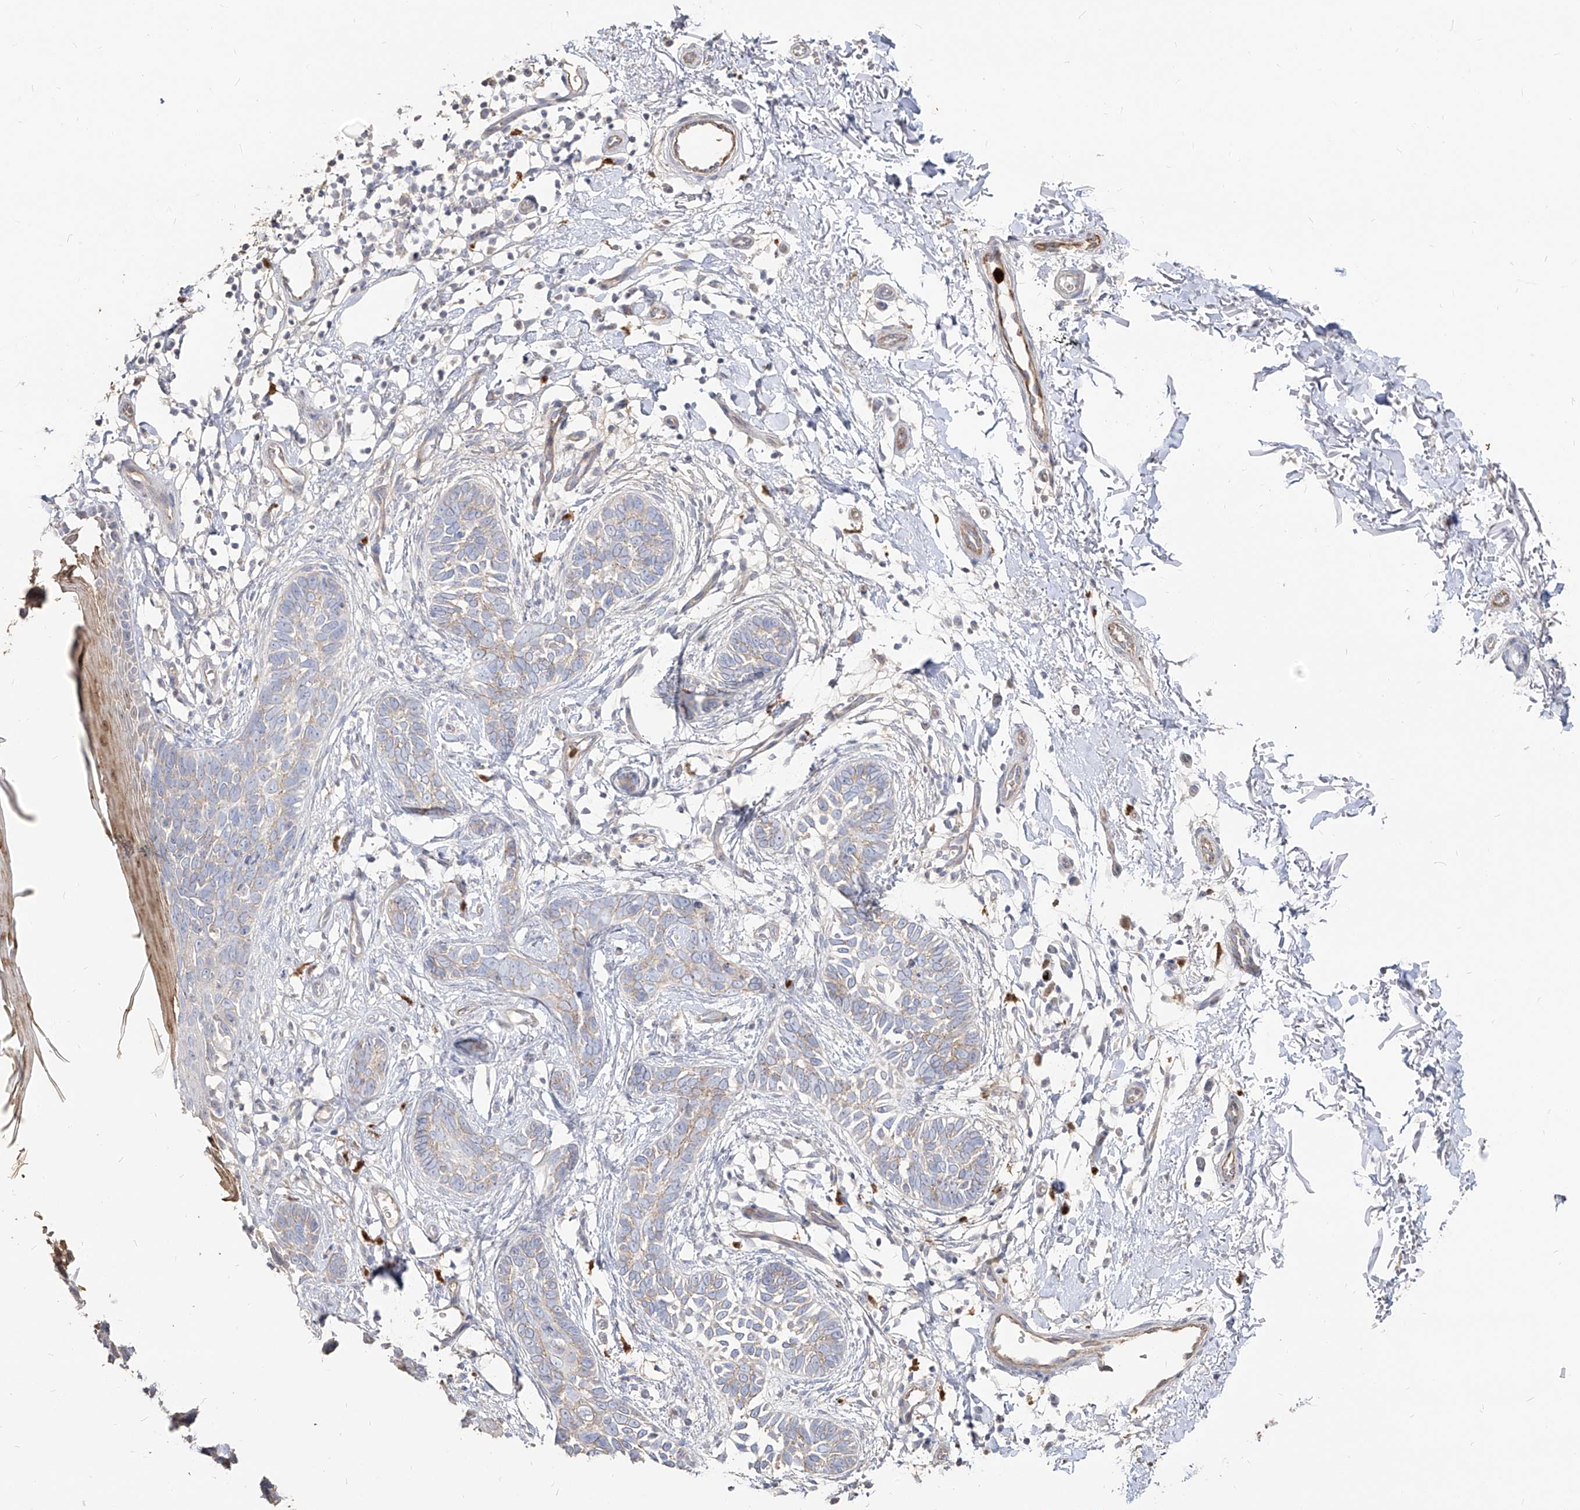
{"staining": {"intensity": "negative", "quantity": "none", "location": "none"}, "tissue": "skin cancer", "cell_type": "Tumor cells", "image_type": "cancer", "snomed": [{"axis": "morphology", "description": "Normal tissue, NOS"}, {"axis": "morphology", "description": "Basal cell carcinoma"}, {"axis": "topography", "description": "Skin"}], "caption": "Tumor cells are negative for protein expression in human skin basal cell carcinoma.", "gene": "ZNF227", "patient": {"sex": "male", "age": 77}}